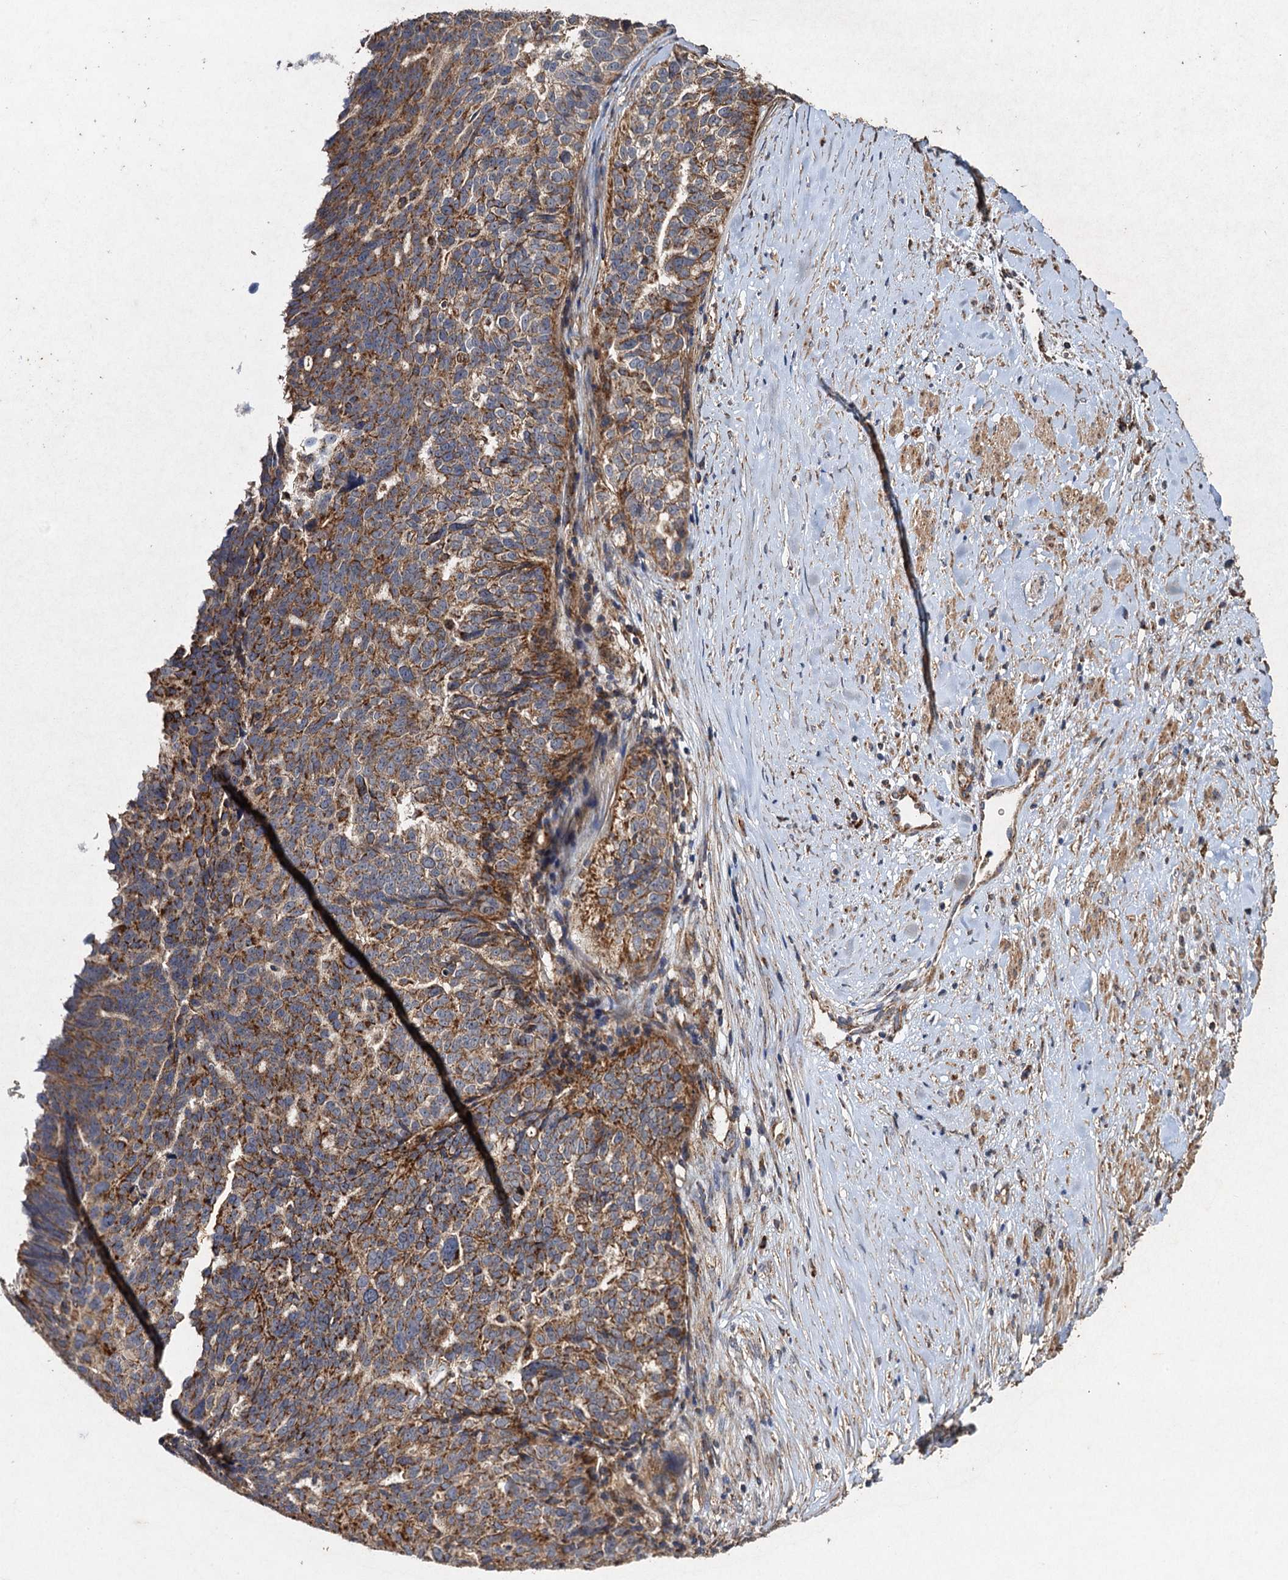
{"staining": {"intensity": "moderate", "quantity": ">75%", "location": "cytoplasmic/membranous"}, "tissue": "ovarian cancer", "cell_type": "Tumor cells", "image_type": "cancer", "snomed": [{"axis": "morphology", "description": "Cystadenocarcinoma, serous, NOS"}, {"axis": "topography", "description": "Ovary"}], "caption": "Protein staining of ovarian cancer tissue displays moderate cytoplasmic/membranous expression in approximately >75% of tumor cells.", "gene": "NDUFA13", "patient": {"sex": "female", "age": 59}}